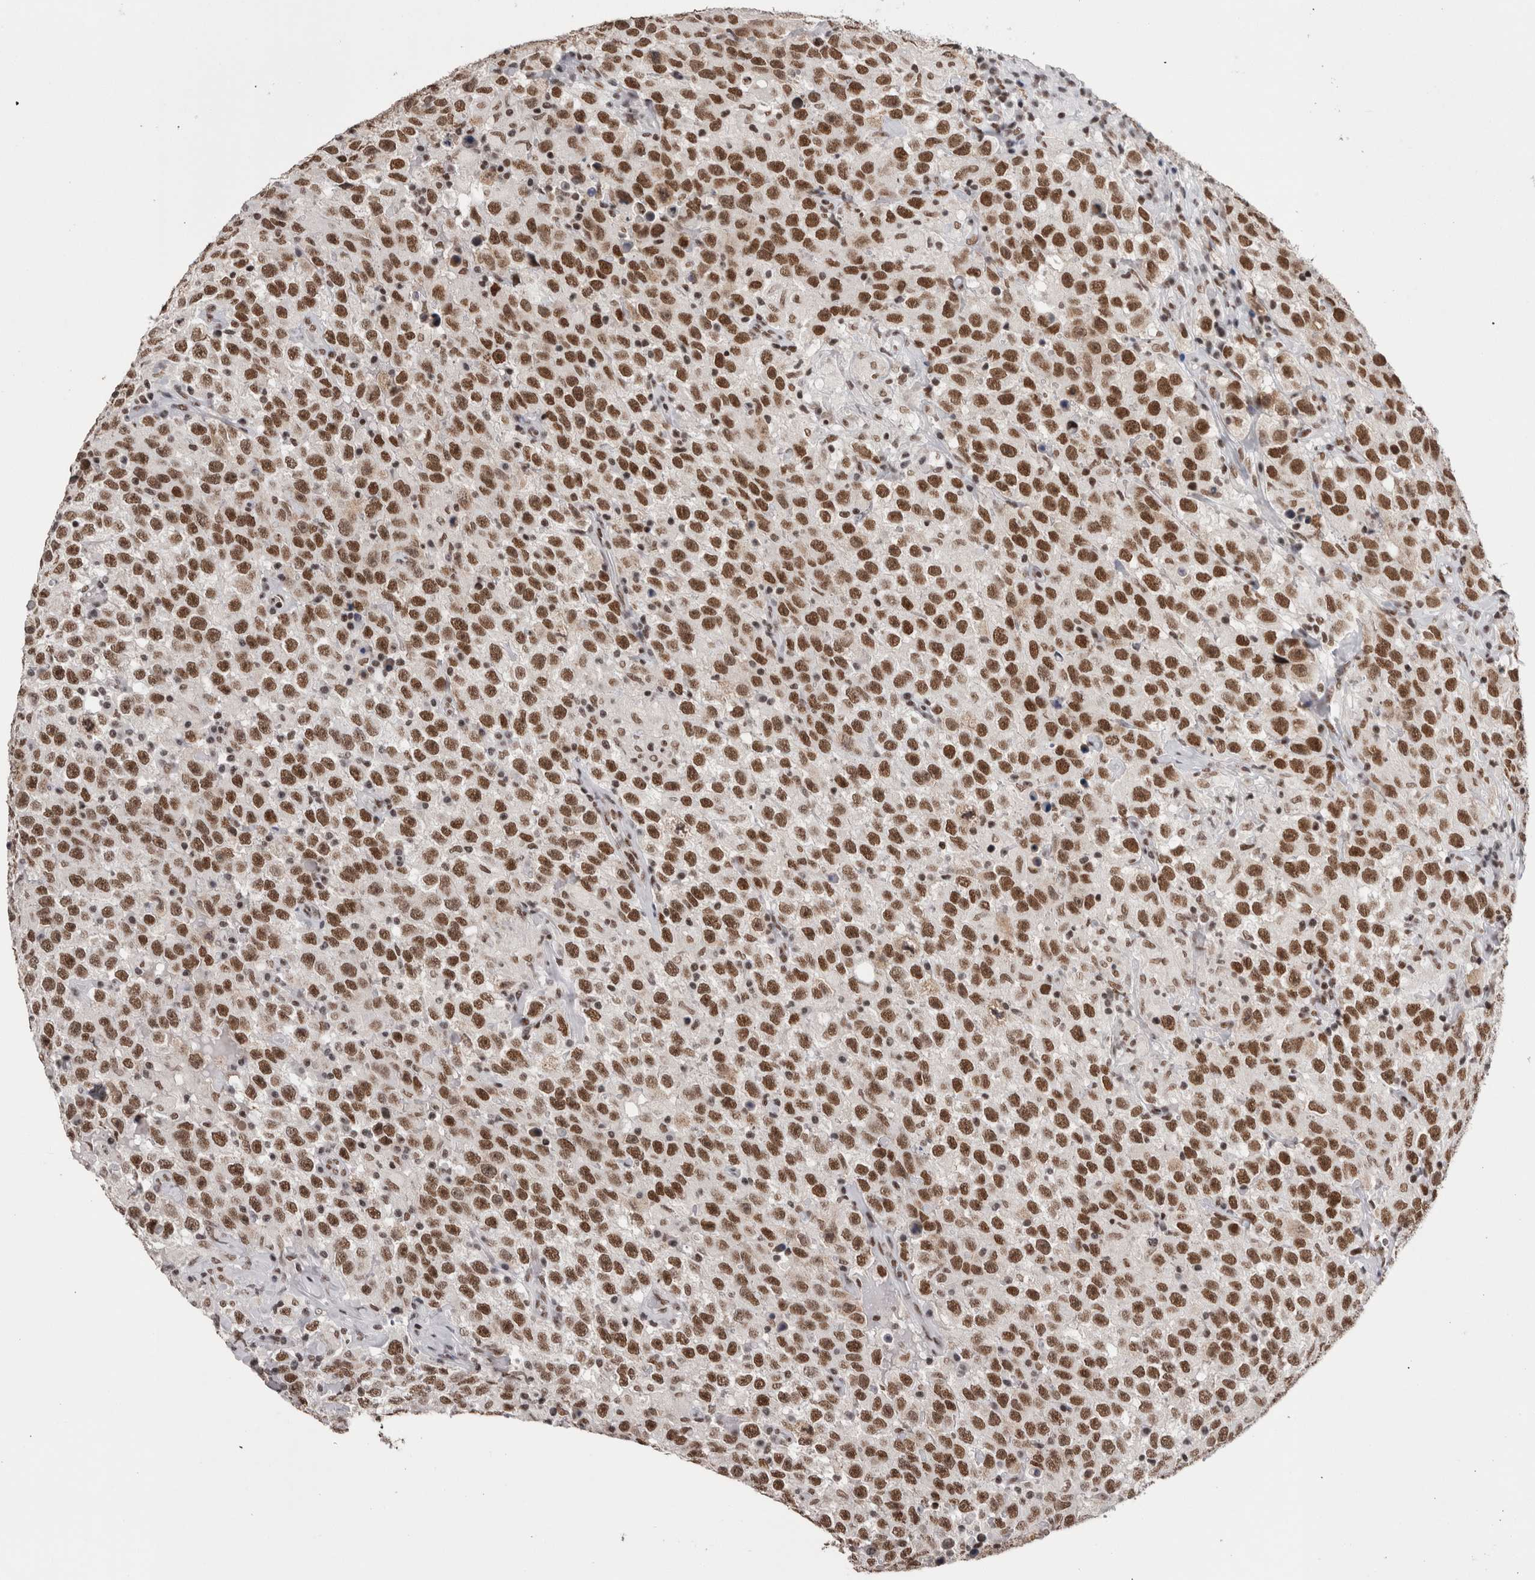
{"staining": {"intensity": "strong", "quantity": ">75%", "location": "nuclear"}, "tissue": "testis cancer", "cell_type": "Tumor cells", "image_type": "cancer", "snomed": [{"axis": "morphology", "description": "Seminoma, NOS"}, {"axis": "topography", "description": "Testis"}], "caption": "Testis cancer stained for a protein demonstrates strong nuclear positivity in tumor cells. The staining was performed using DAB to visualize the protein expression in brown, while the nuclei were stained in blue with hematoxylin (Magnification: 20x).", "gene": "SMC1A", "patient": {"sex": "male", "age": 41}}